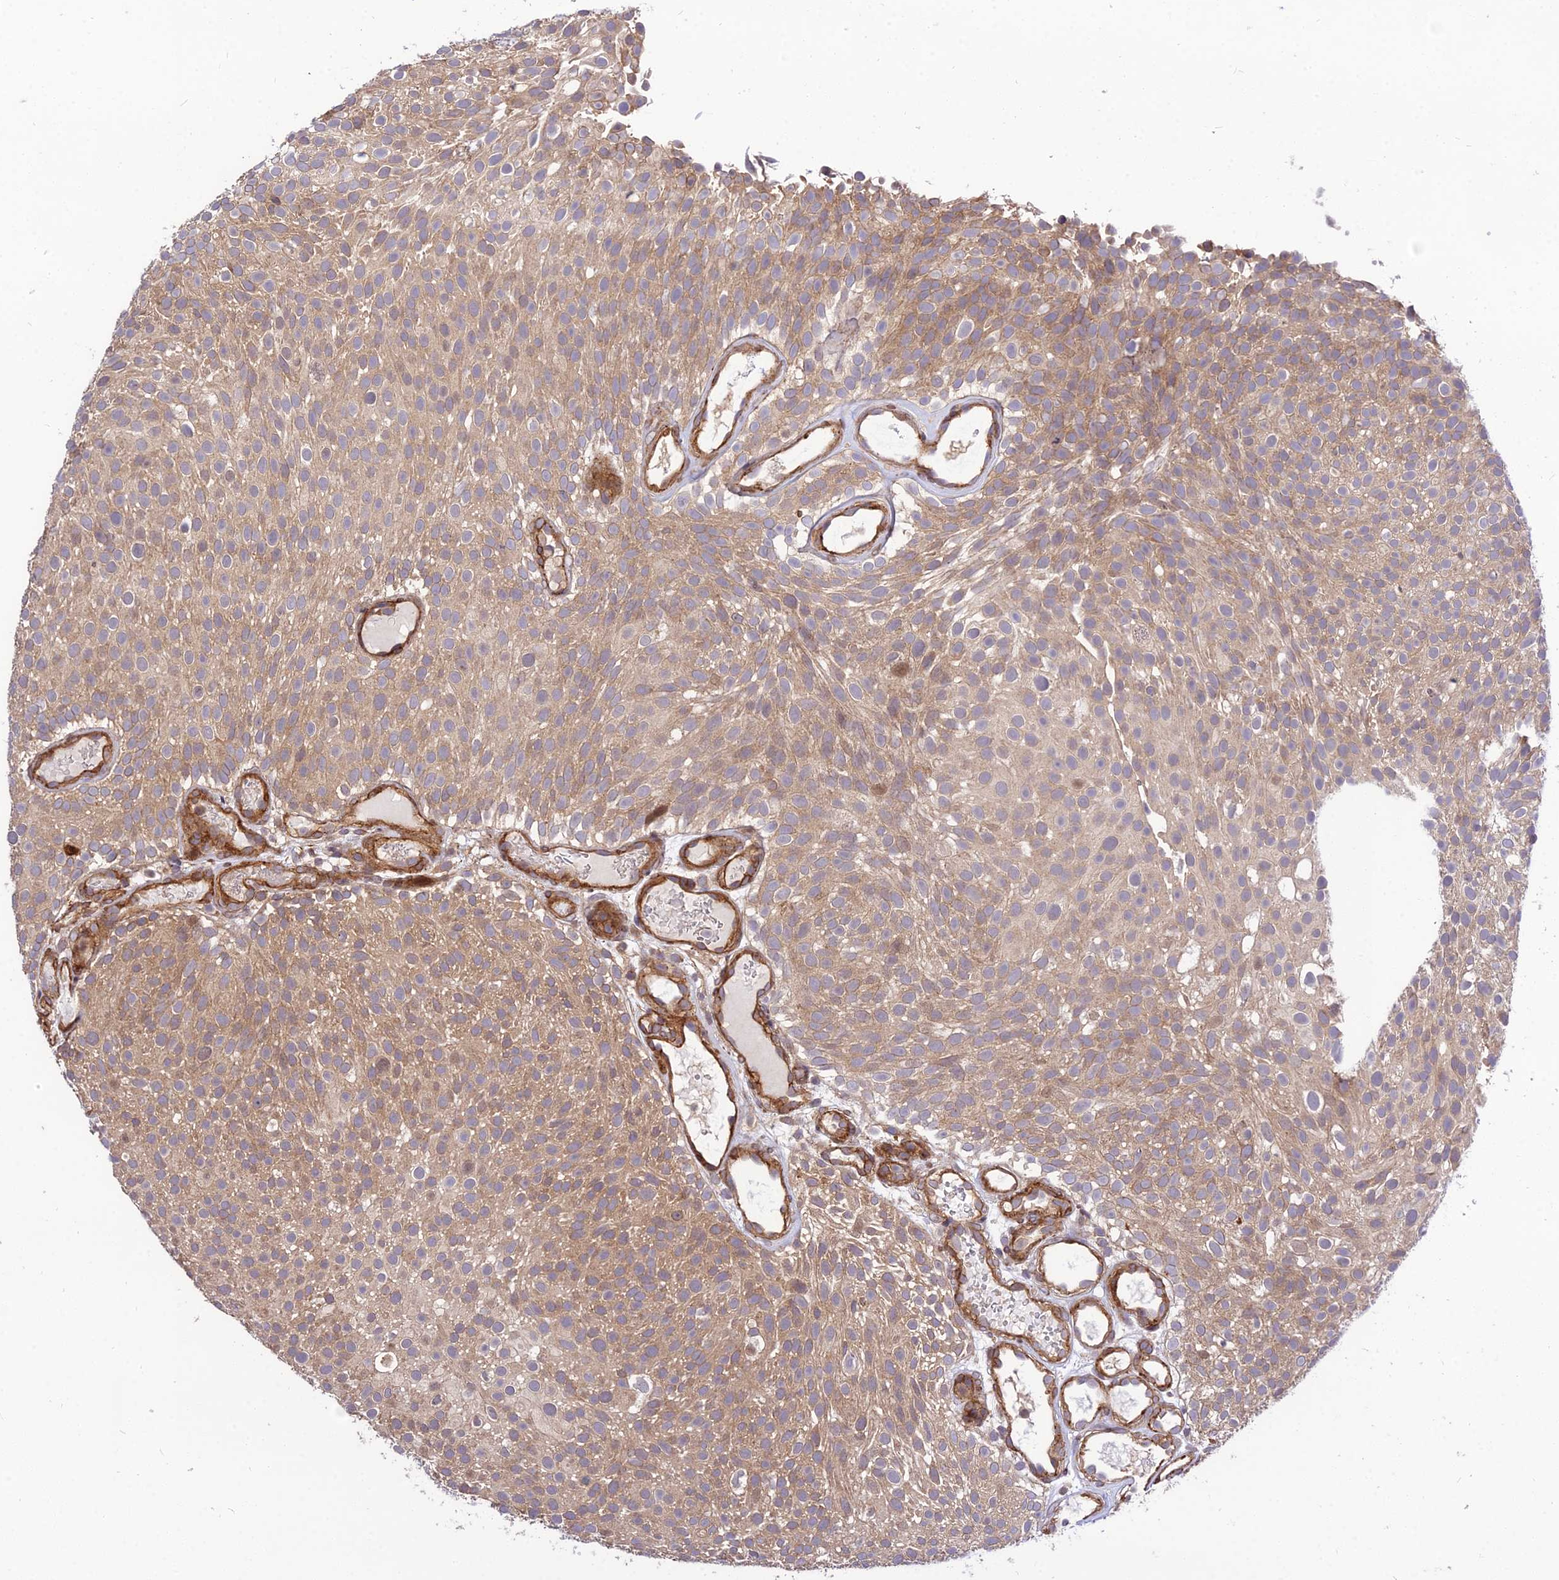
{"staining": {"intensity": "moderate", "quantity": ">75%", "location": "cytoplasmic/membranous"}, "tissue": "urothelial cancer", "cell_type": "Tumor cells", "image_type": "cancer", "snomed": [{"axis": "morphology", "description": "Urothelial carcinoma, Low grade"}, {"axis": "topography", "description": "Urinary bladder"}], "caption": "Approximately >75% of tumor cells in human urothelial cancer display moderate cytoplasmic/membranous protein expression as visualized by brown immunohistochemical staining.", "gene": "SMG6", "patient": {"sex": "male", "age": 78}}